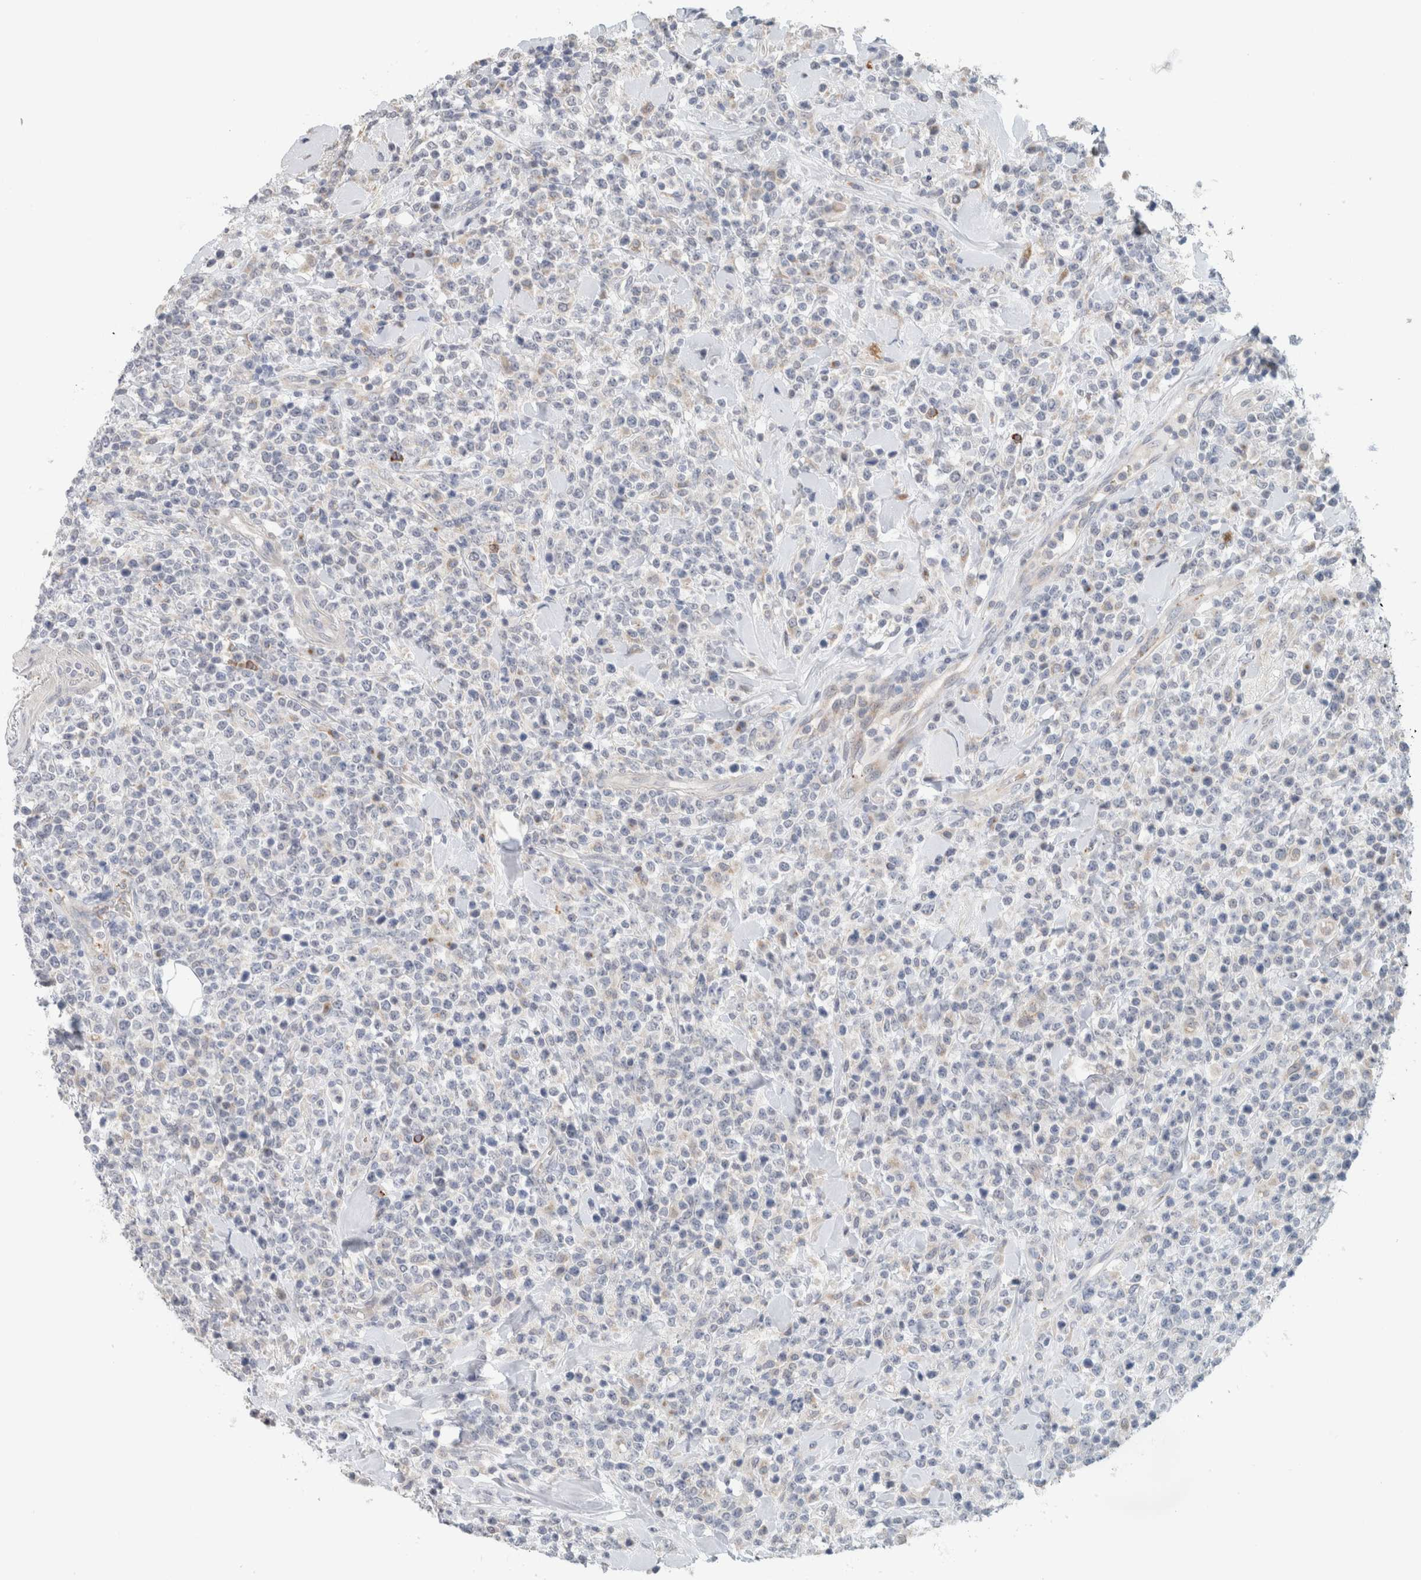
{"staining": {"intensity": "negative", "quantity": "none", "location": "none"}, "tissue": "lymphoma", "cell_type": "Tumor cells", "image_type": "cancer", "snomed": [{"axis": "morphology", "description": "Malignant lymphoma, non-Hodgkin's type, High grade"}, {"axis": "topography", "description": "Colon"}], "caption": "Immunohistochemistry (IHC) photomicrograph of malignant lymphoma, non-Hodgkin's type (high-grade) stained for a protein (brown), which shows no expression in tumor cells.", "gene": "CRAT", "patient": {"sex": "female", "age": 53}}